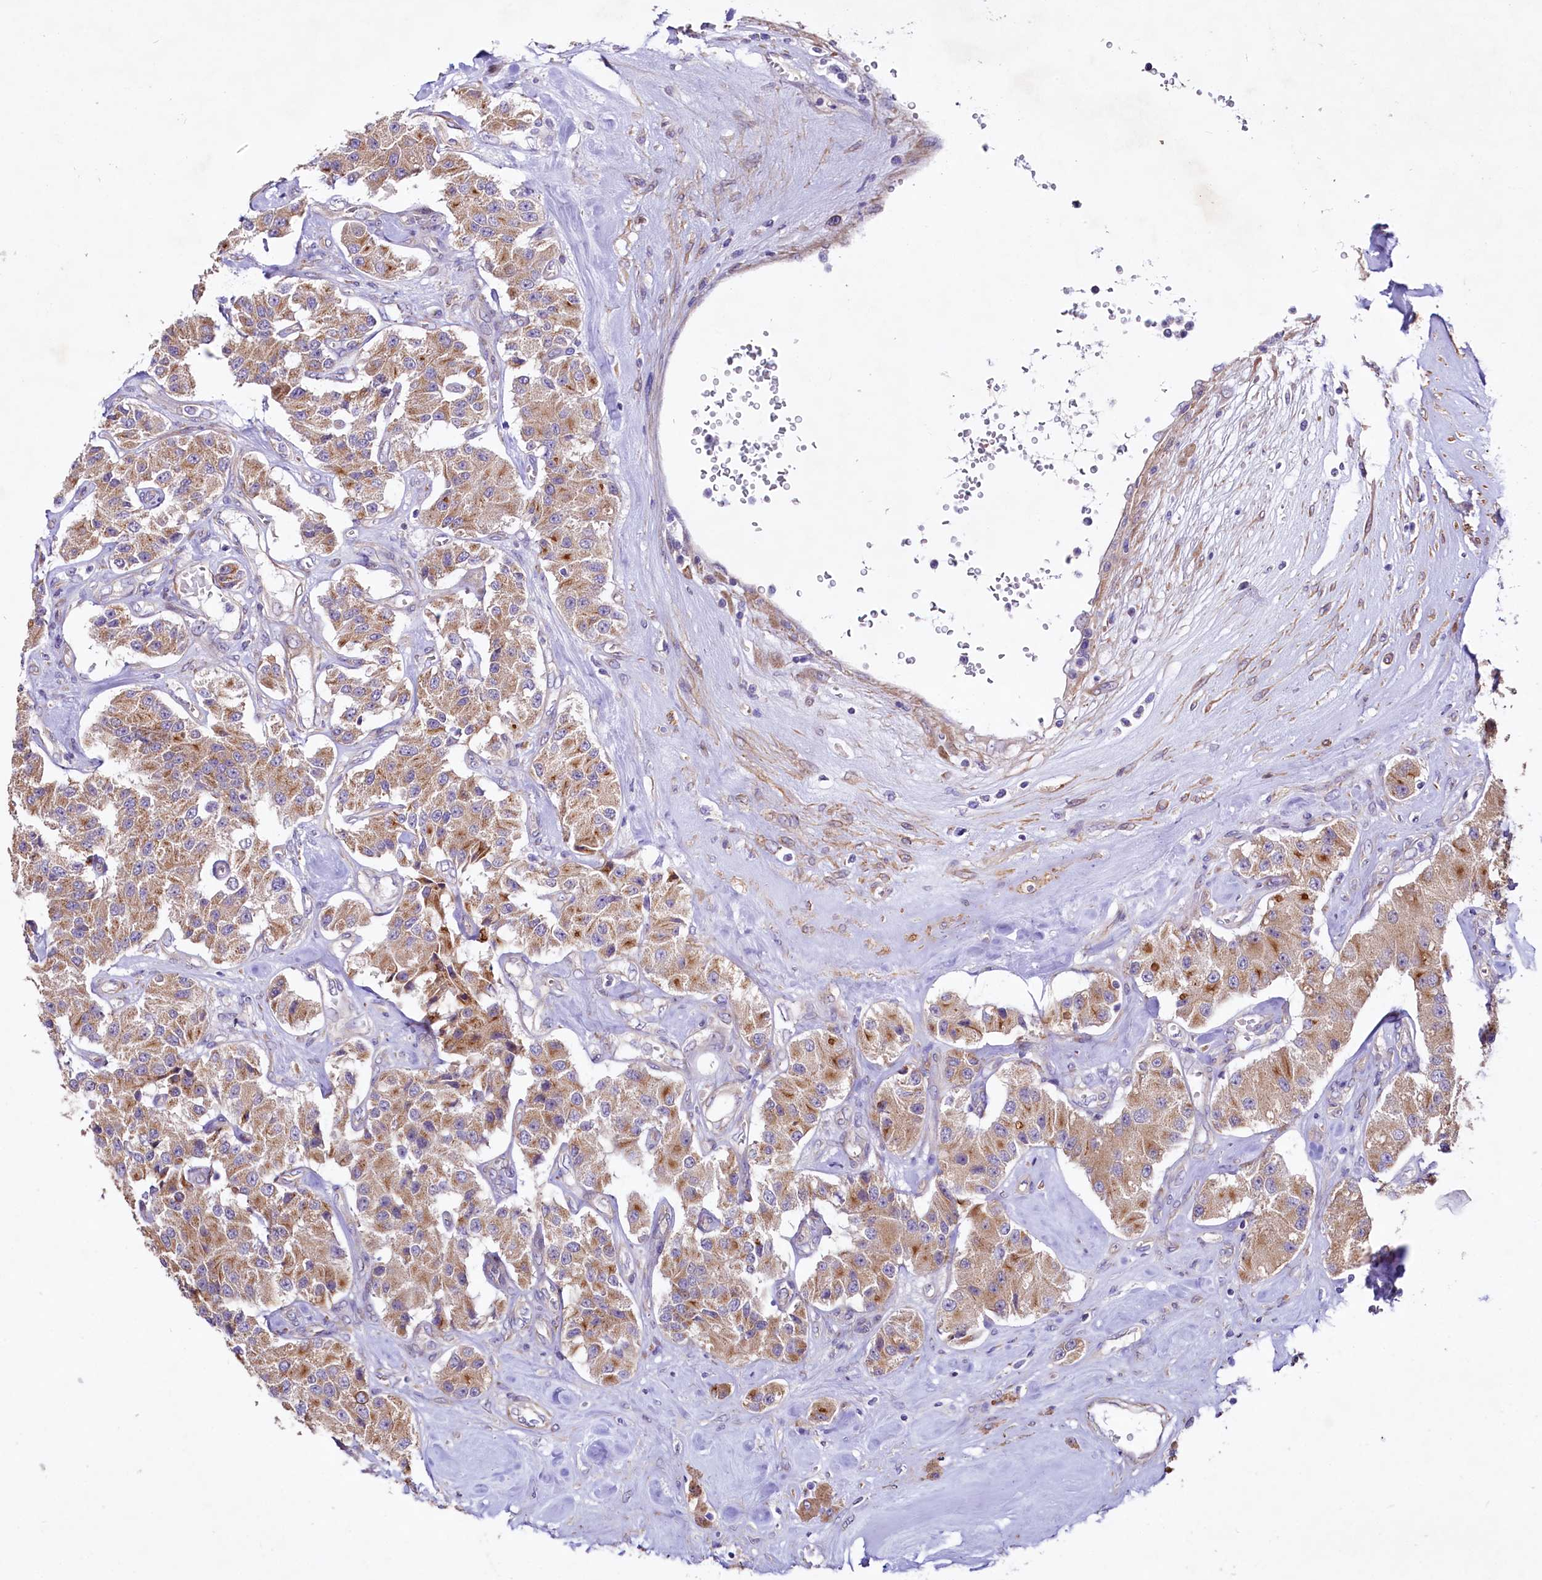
{"staining": {"intensity": "moderate", "quantity": ">75%", "location": "cytoplasmic/membranous"}, "tissue": "carcinoid", "cell_type": "Tumor cells", "image_type": "cancer", "snomed": [{"axis": "morphology", "description": "Carcinoid, malignant, NOS"}, {"axis": "topography", "description": "Pancreas"}], "caption": "Human carcinoid stained for a protein (brown) displays moderate cytoplasmic/membranous positive staining in about >75% of tumor cells.", "gene": "VPS11", "patient": {"sex": "male", "age": 41}}